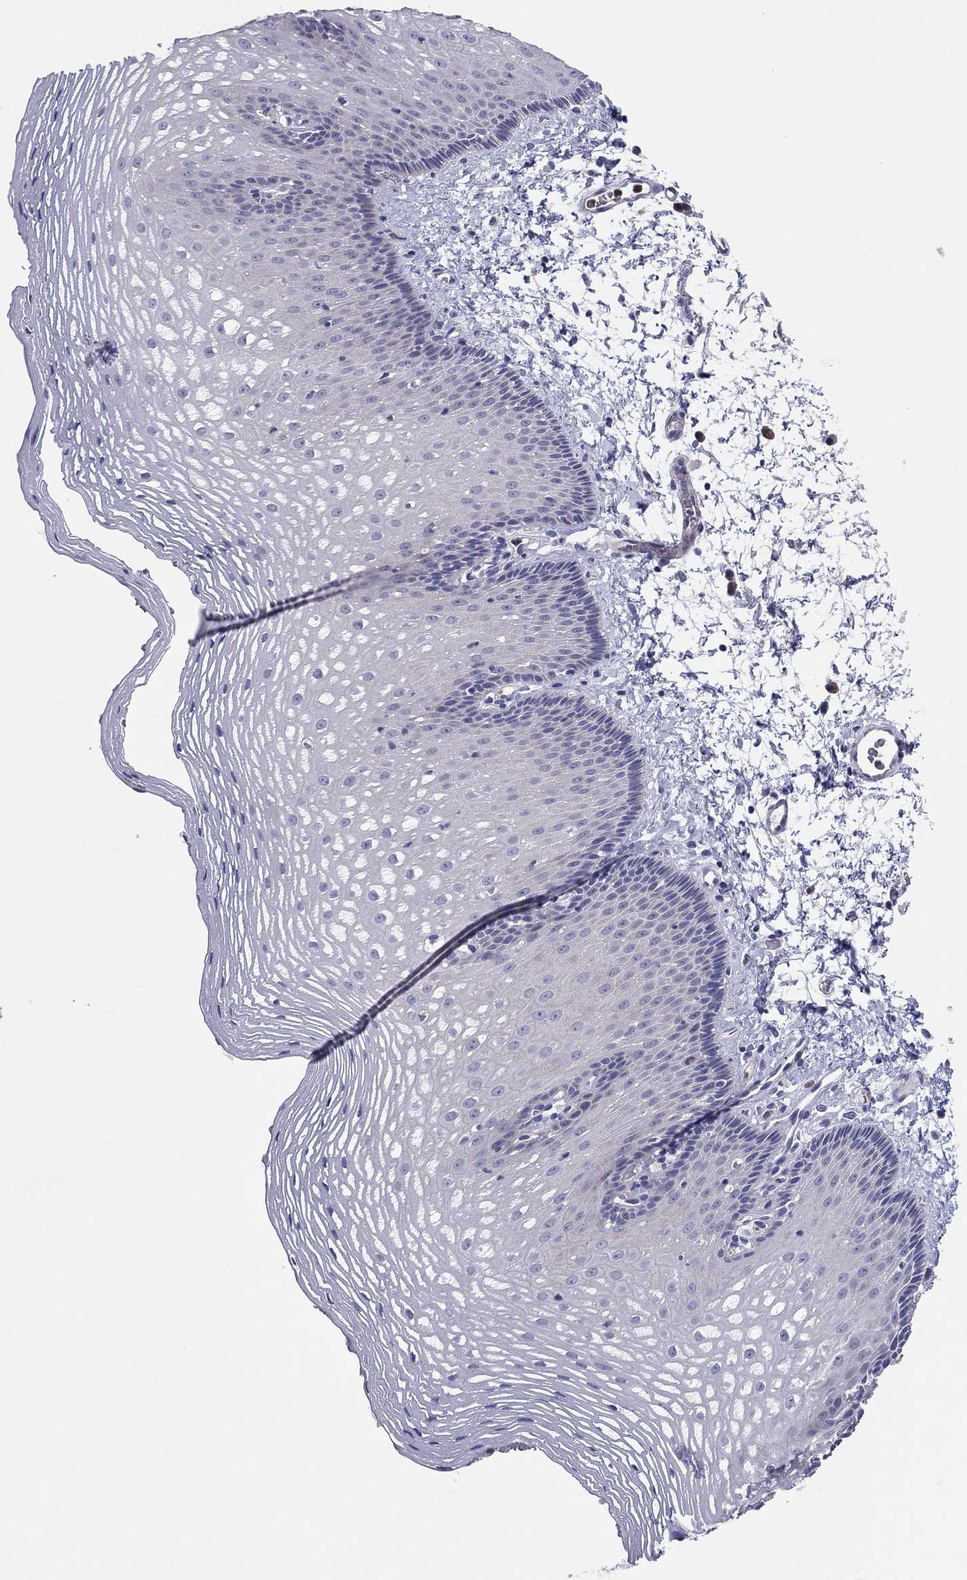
{"staining": {"intensity": "negative", "quantity": "none", "location": "none"}, "tissue": "esophagus", "cell_type": "Squamous epithelial cells", "image_type": "normal", "snomed": [{"axis": "morphology", "description": "Normal tissue, NOS"}, {"axis": "topography", "description": "Esophagus"}], "caption": "IHC image of unremarkable esophagus stained for a protein (brown), which shows no positivity in squamous epithelial cells. (DAB (3,3'-diaminobenzidine) immunohistochemistry (IHC) visualized using brightfield microscopy, high magnification).", "gene": "ABCG4", "patient": {"sex": "male", "age": 76}}